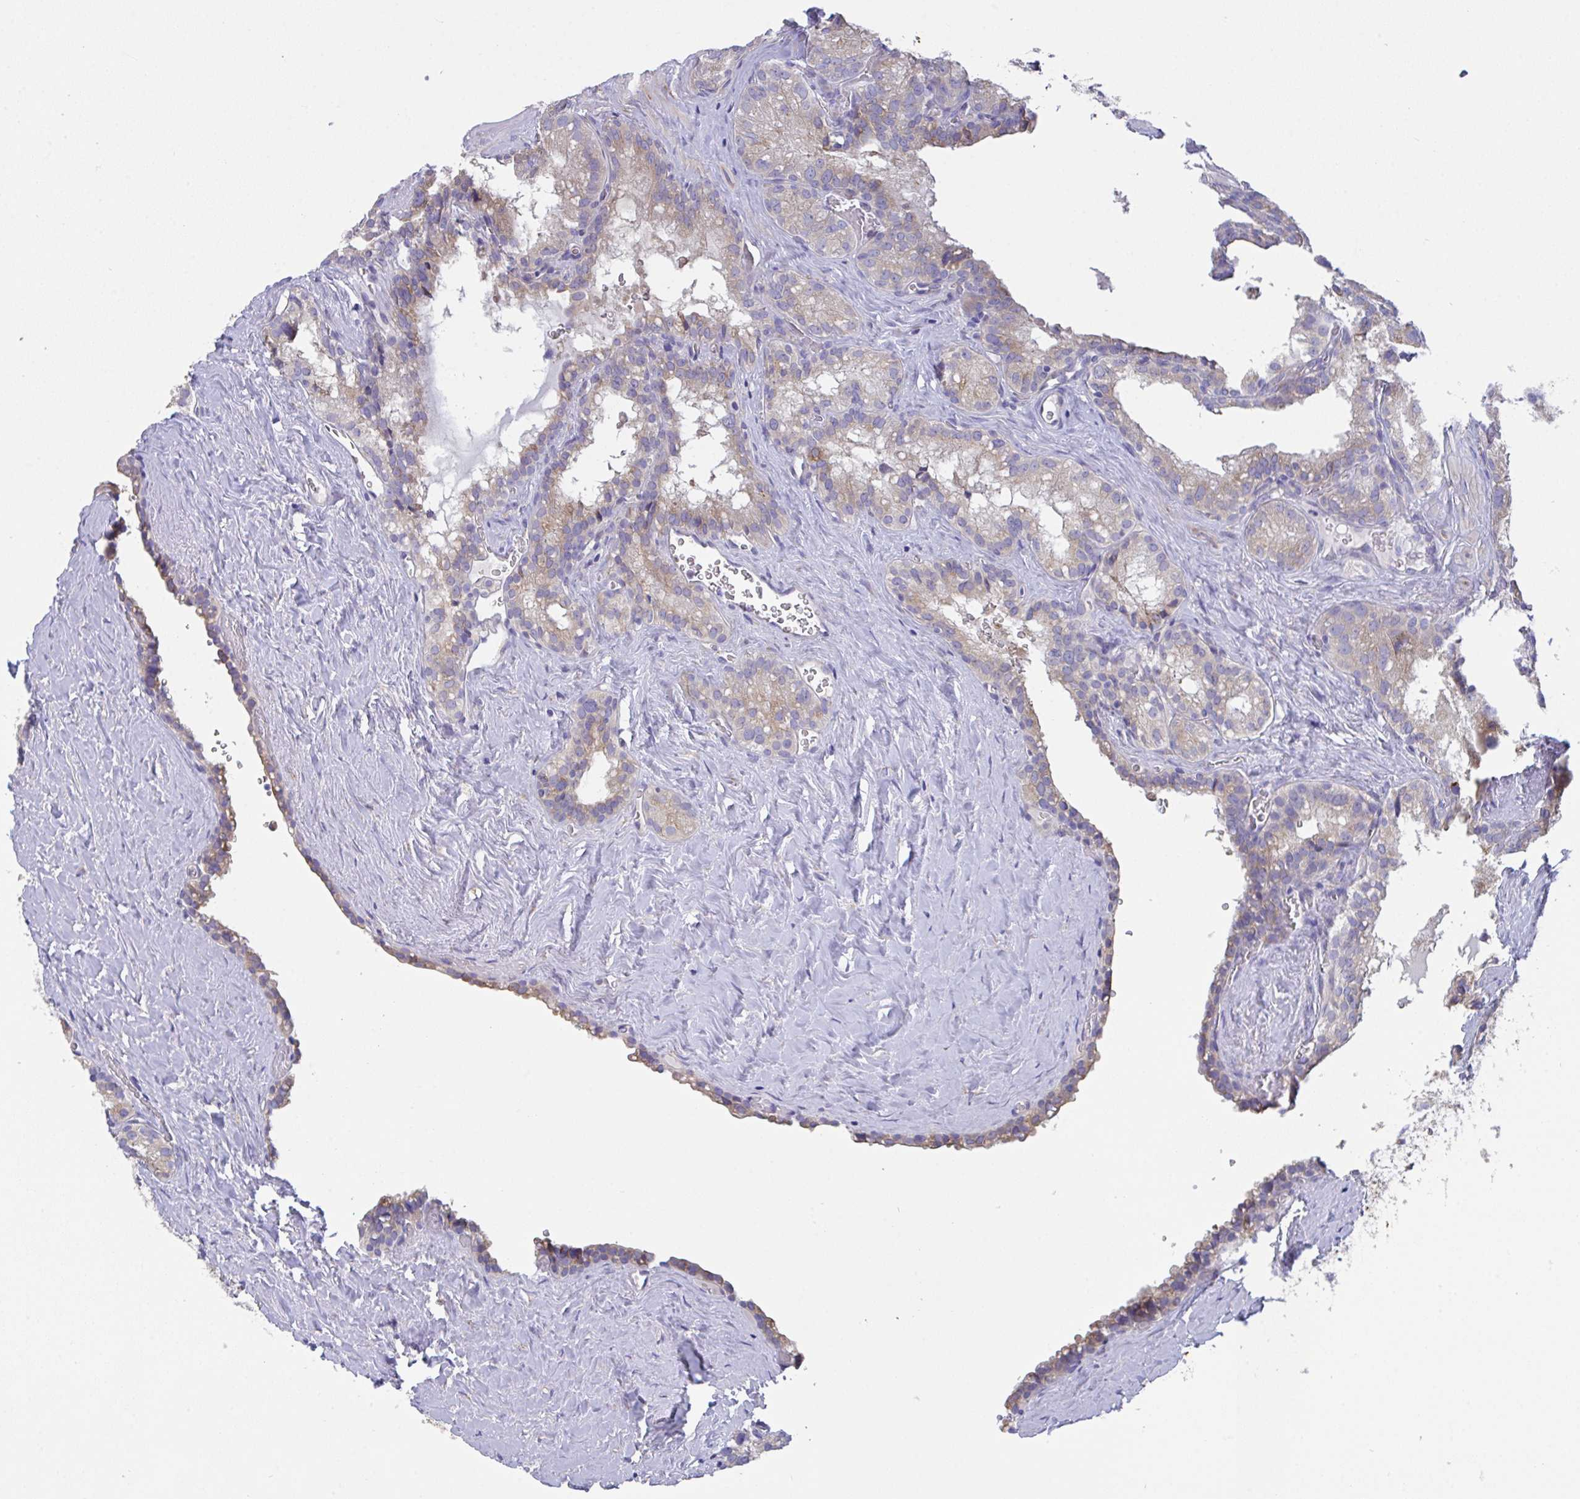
{"staining": {"intensity": "weak", "quantity": "25%-75%", "location": "cytoplasmic/membranous"}, "tissue": "seminal vesicle", "cell_type": "Glandular cells", "image_type": "normal", "snomed": [{"axis": "morphology", "description": "Normal tissue, NOS"}, {"axis": "topography", "description": "Seminal veicle"}], "caption": "An image showing weak cytoplasmic/membranous staining in approximately 25%-75% of glandular cells in benign seminal vesicle, as visualized by brown immunohistochemical staining.", "gene": "MIA3", "patient": {"sex": "male", "age": 47}}